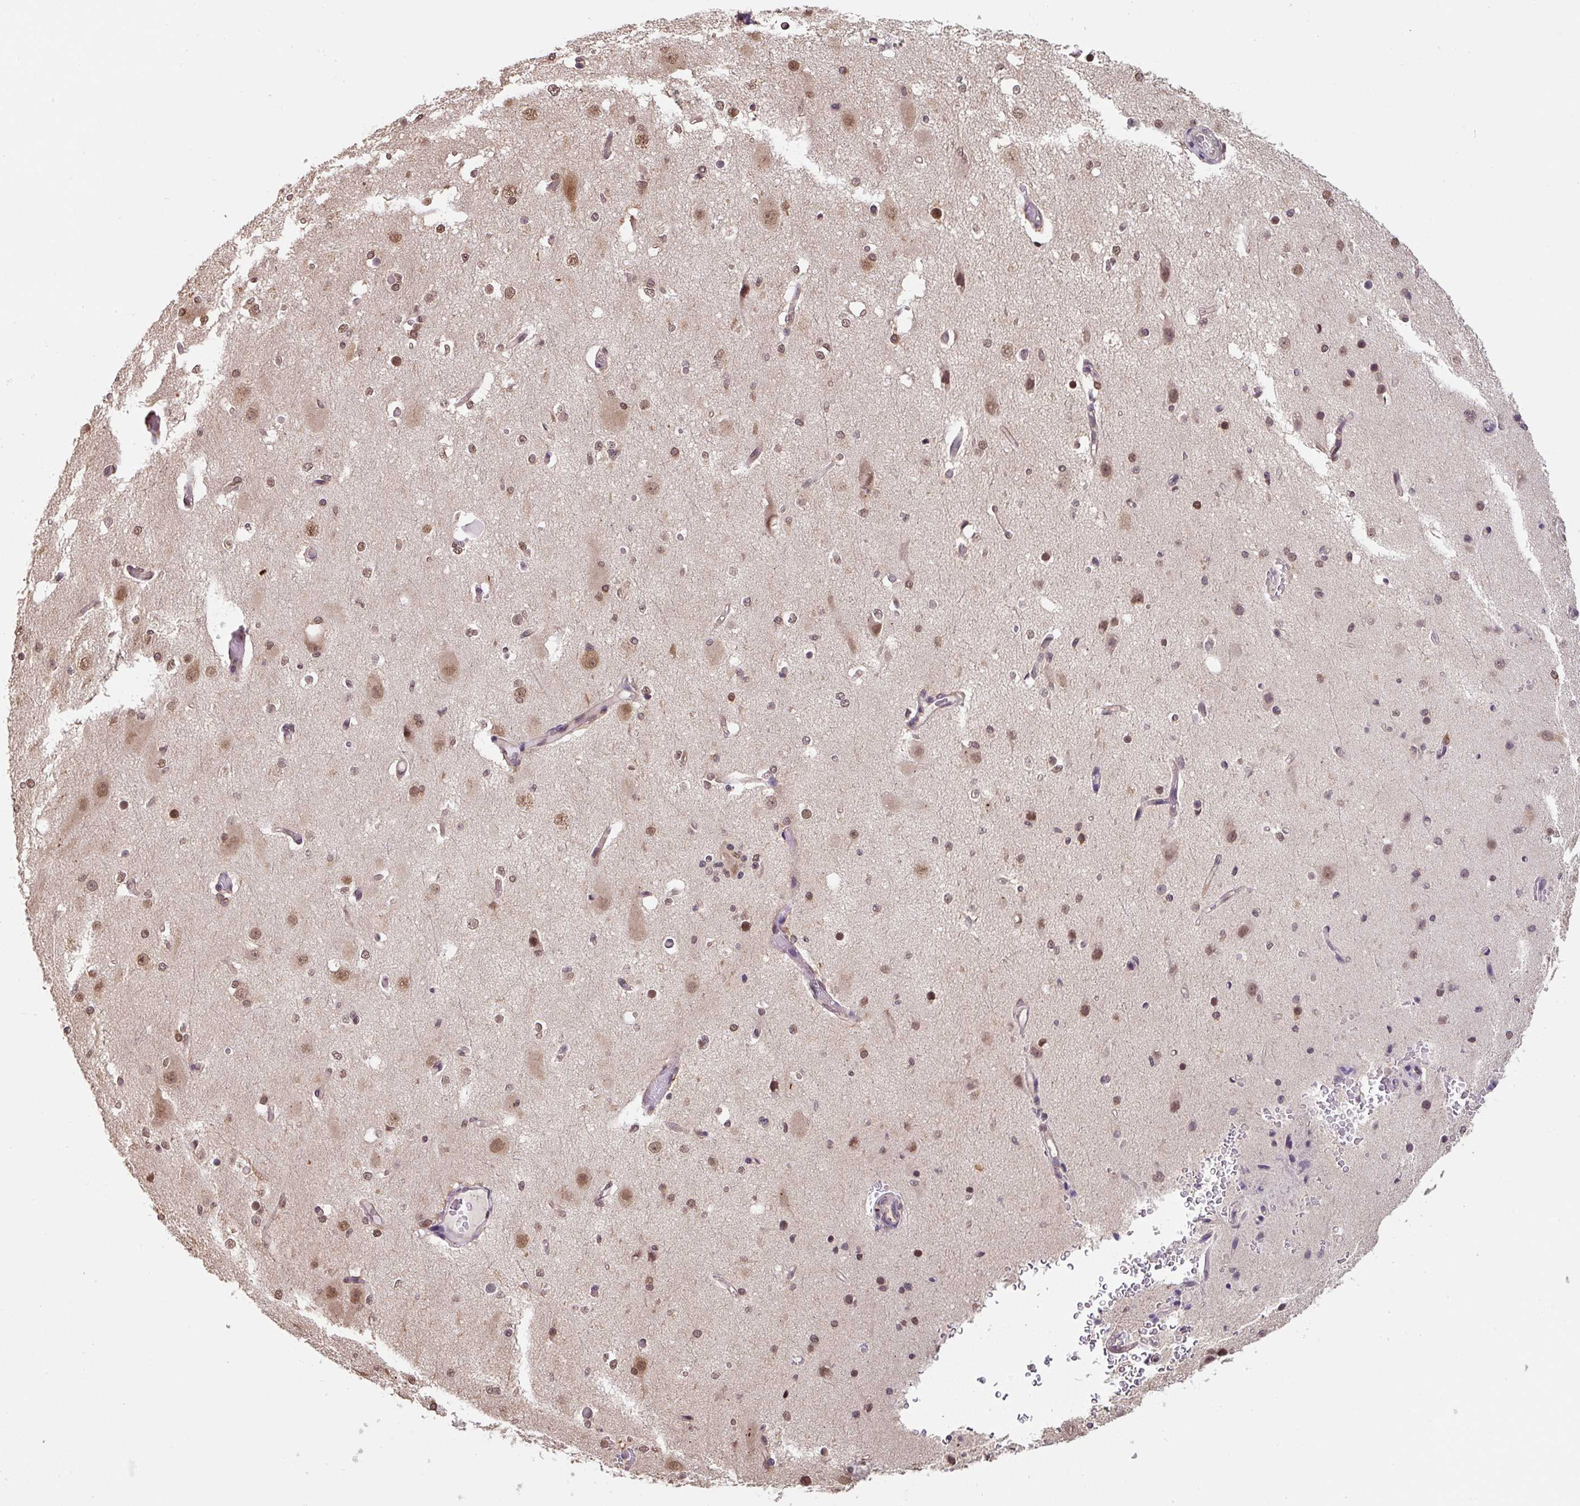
{"staining": {"intensity": "weak", "quantity": "25%-75%", "location": "nuclear"}, "tissue": "cerebral cortex", "cell_type": "Endothelial cells", "image_type": "normal", "snomed": [{"axis": "morphology", "description": "Normal tissue, NOS"}, {"axis": "morphology", "description": "Inflammation, NOS"}, {"axis": "topography", "description": "Cerebral cortex"}], "caption": "Weak nuclear expression is identified in about 25%-75% of endothelial cells in normal cerebral cortex. (DAB IHC, brown staining for protein, blue staining for nuclei).", "gene": "ST13", "patient": {"sex": "male", "age": 6}}